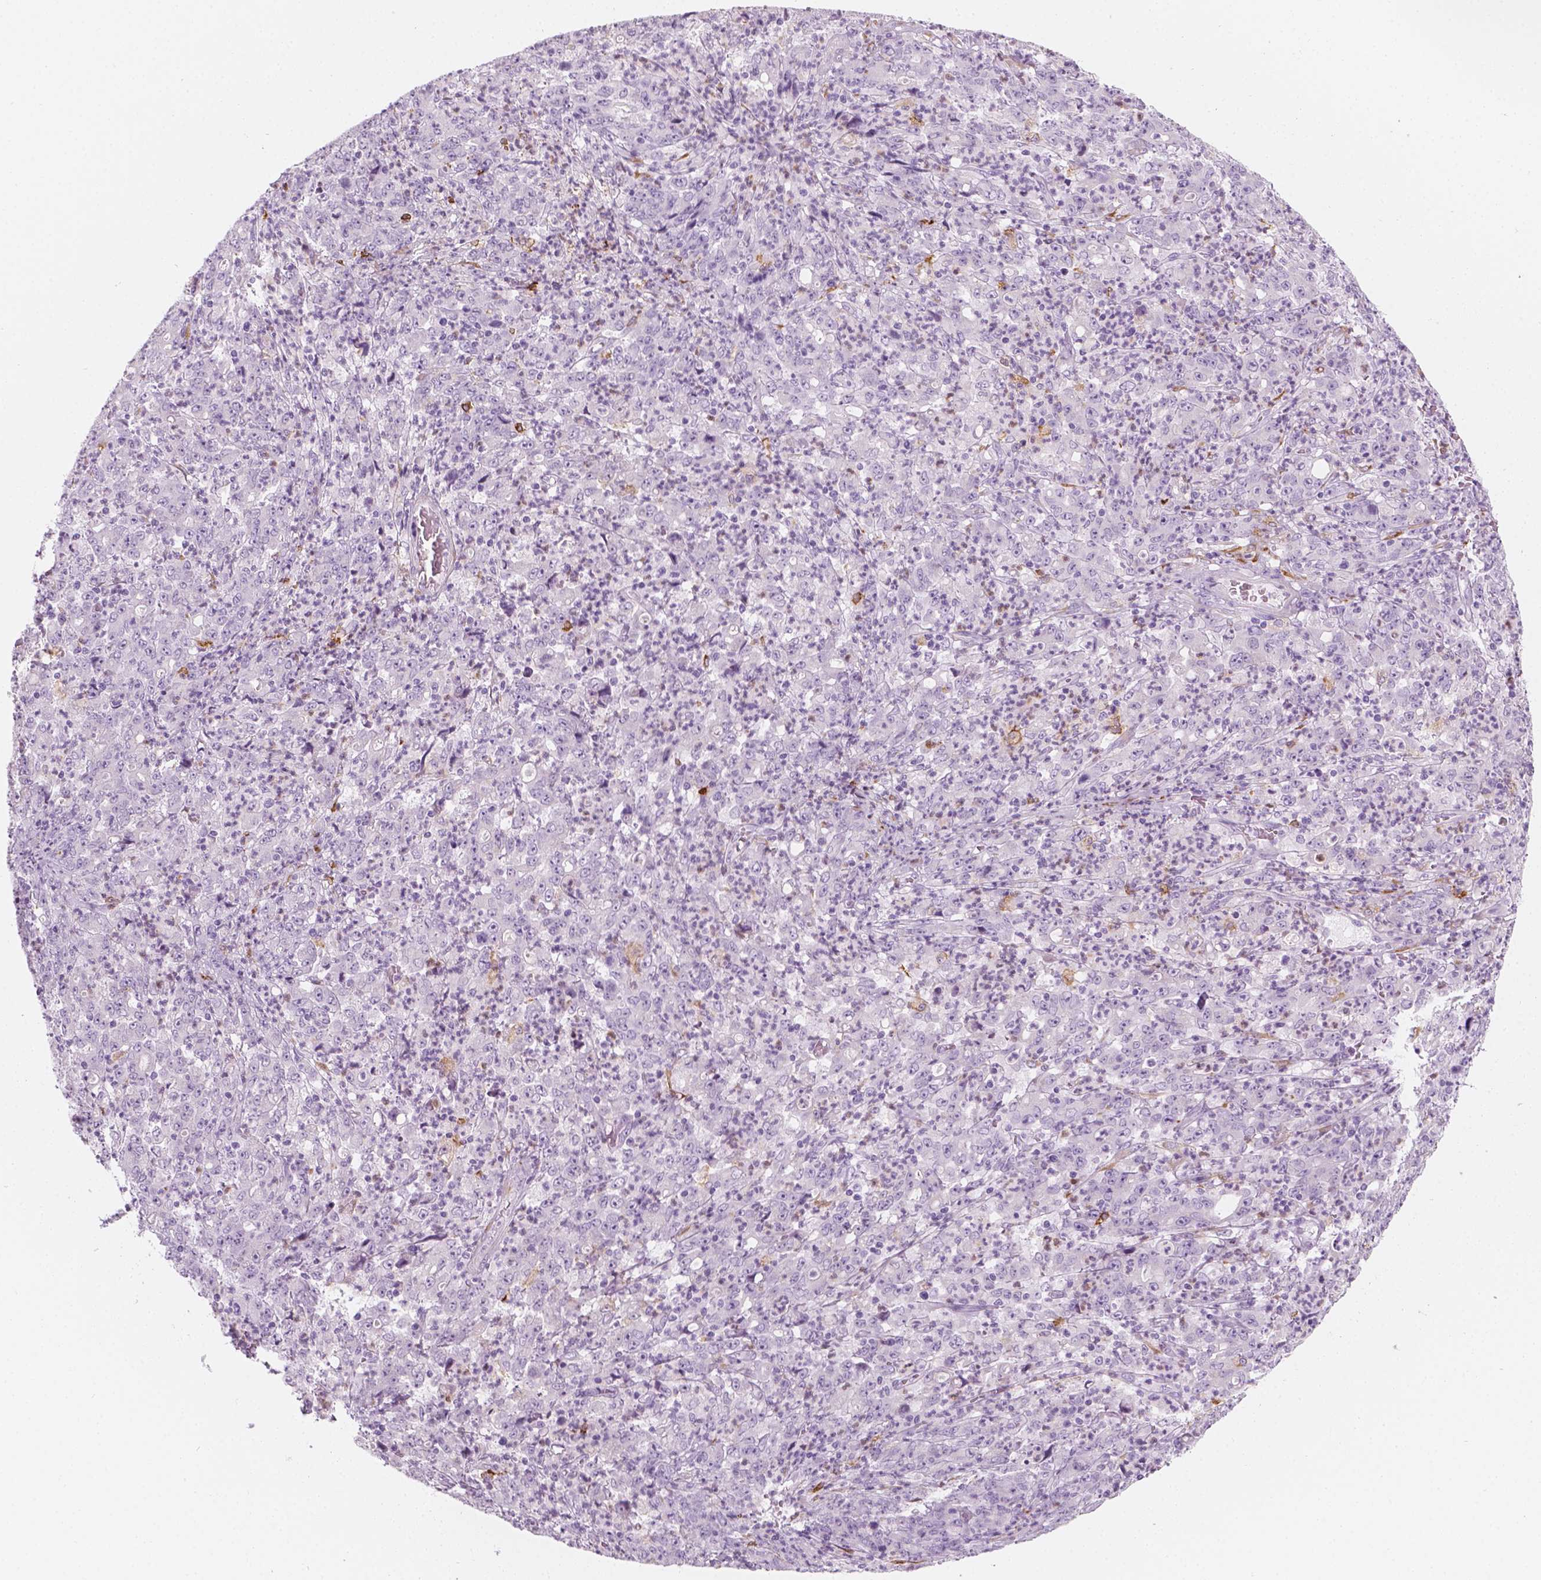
{"staining": {"intensity": "negative", "quantity": "none", "location": "none"}, "tissue": "stomach cancer", "cell_type": "Tumor cells", "image_type": "cancer", "snomed": [{"axis": "morphology", "description": "Adenocarcinoma, NOS"}, {"axis": "topography", "description": "Stomach, lower"}], "caption": "High power microscopy image of an IHC histopathology image of stomach cancer (adenocarcinoma), revealing no significant staining in tumor cells.", "gene": "CES1", "patient": {"sex": "female", "age": 71}}